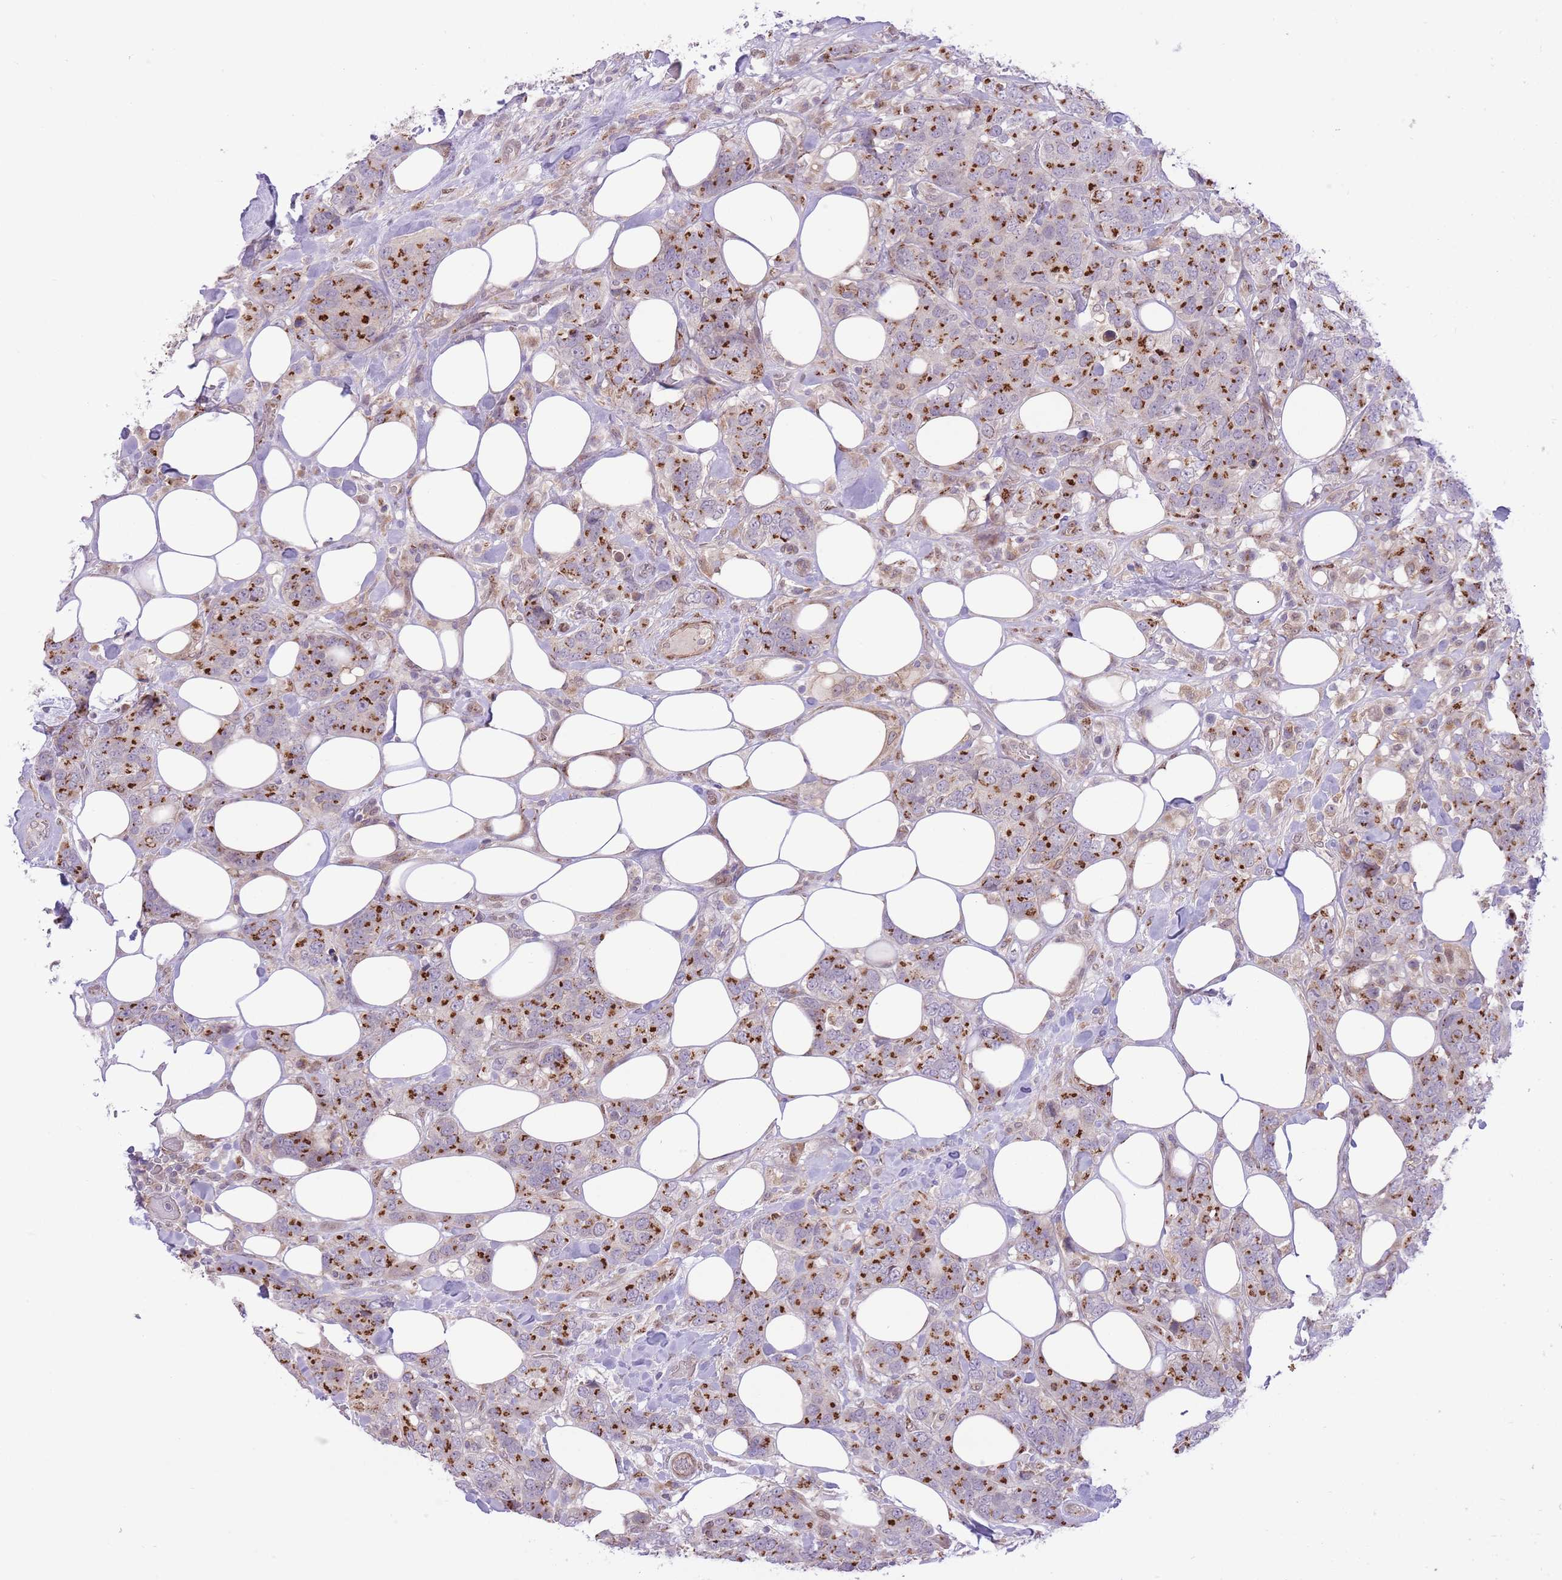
{"staining": {"intensity": "strong", "quantity": ">75%", "location": "cytoplasmic/membranous"}, "tissue": "breast cancer", "cell_type": "Tumor cells", "image_type": "cancer", "snomed": [{"axis": "morphology", "description": "Lobular carcinoma"}, {"axis": "topography", "description": "Breast"}], "caption": "Approximately >75% of tumor cells in breast lobular carcinoma display strong cytoplasmic/membranous protein staining as visualized by brown immunohistochemical staining.", "gene": "ZBED5", "patient": {"sex": "female", "age": 59}}